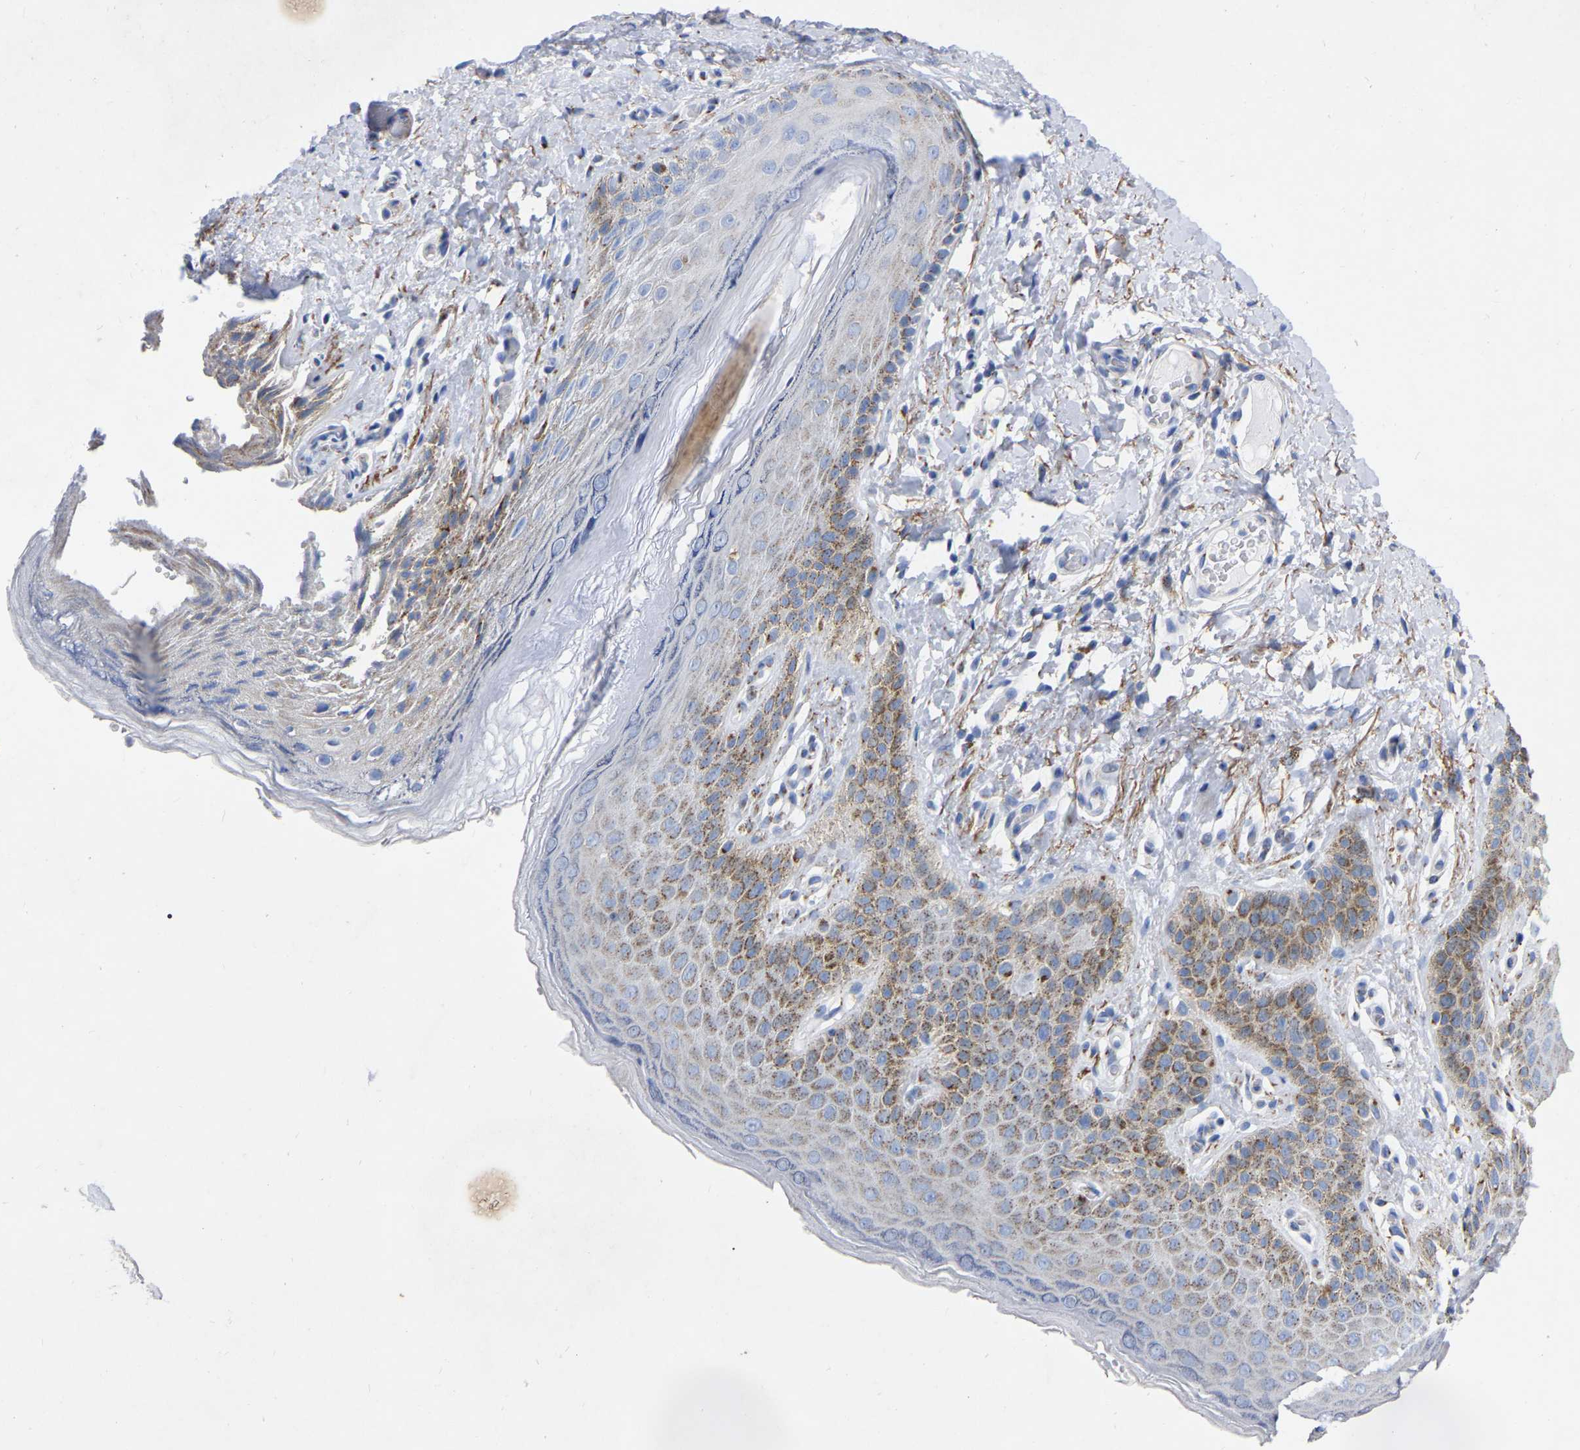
{"staining": {"intensity": "moderate", "quantity": "<25%", "location": "cytoplasmic/membranous"}, "tissue": "skin", "cell_type": "Epidermal cells", "image_type": "normal", "snomed": [{"axis": "morphology", "description": "Normal tissue, NOS"}, {"axis": "topography", "description": "Anal"}], "caption": "Moderate cytoplasmic/membranous protein positivity is present in about <25% of epidermal cells in skin. (DAB IHC, brown staining for protein, blue staining for nuclei).", "gene": "STRIP2", "patient": {"sex": "male", "age": 44}}